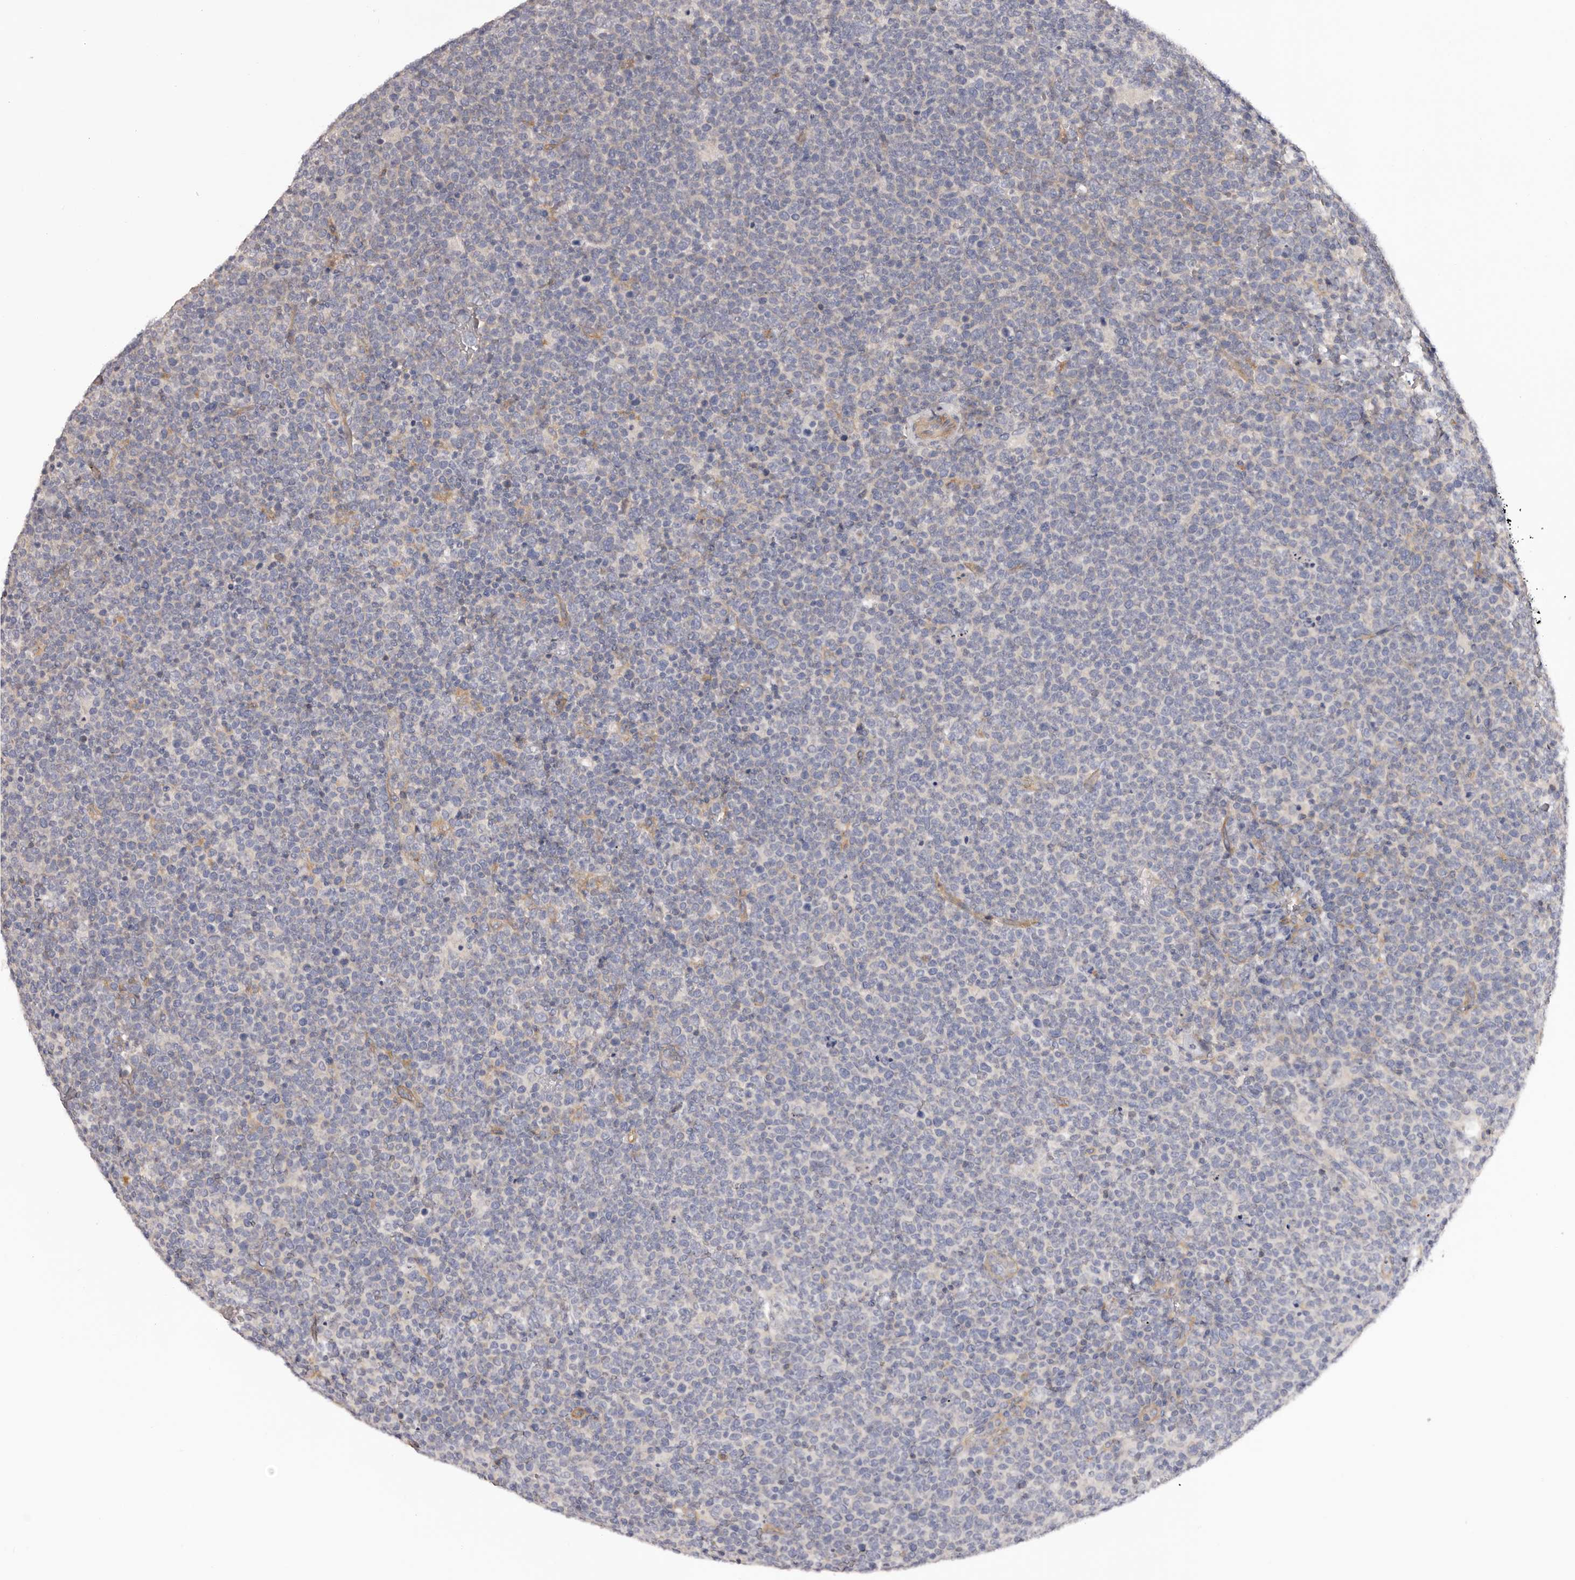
{"staining": {"intensity": "negative", "quantity": "none", "location": "none"}, "tissue": "lymphoma", "cell_type": "Tumor cells", "image_type": "cancer", "snomed": [{"axis": "morphology", "description": "Malignant lymphoma, non-Hodgkin's type, High grade"}, {"axis": "topography", "description": "Lymph node"}], "caption": "This micrograph is of malignant lymphoma, non-Hodgkin's type (high-grade) stained with immunohistochemistry (IHC) to label a protein in brown with the nuclei are counter-stained blue. There is no positivity in tumor cells.", "gene": "DMRT2", "patient": {"sex": "male", "age": 61}}